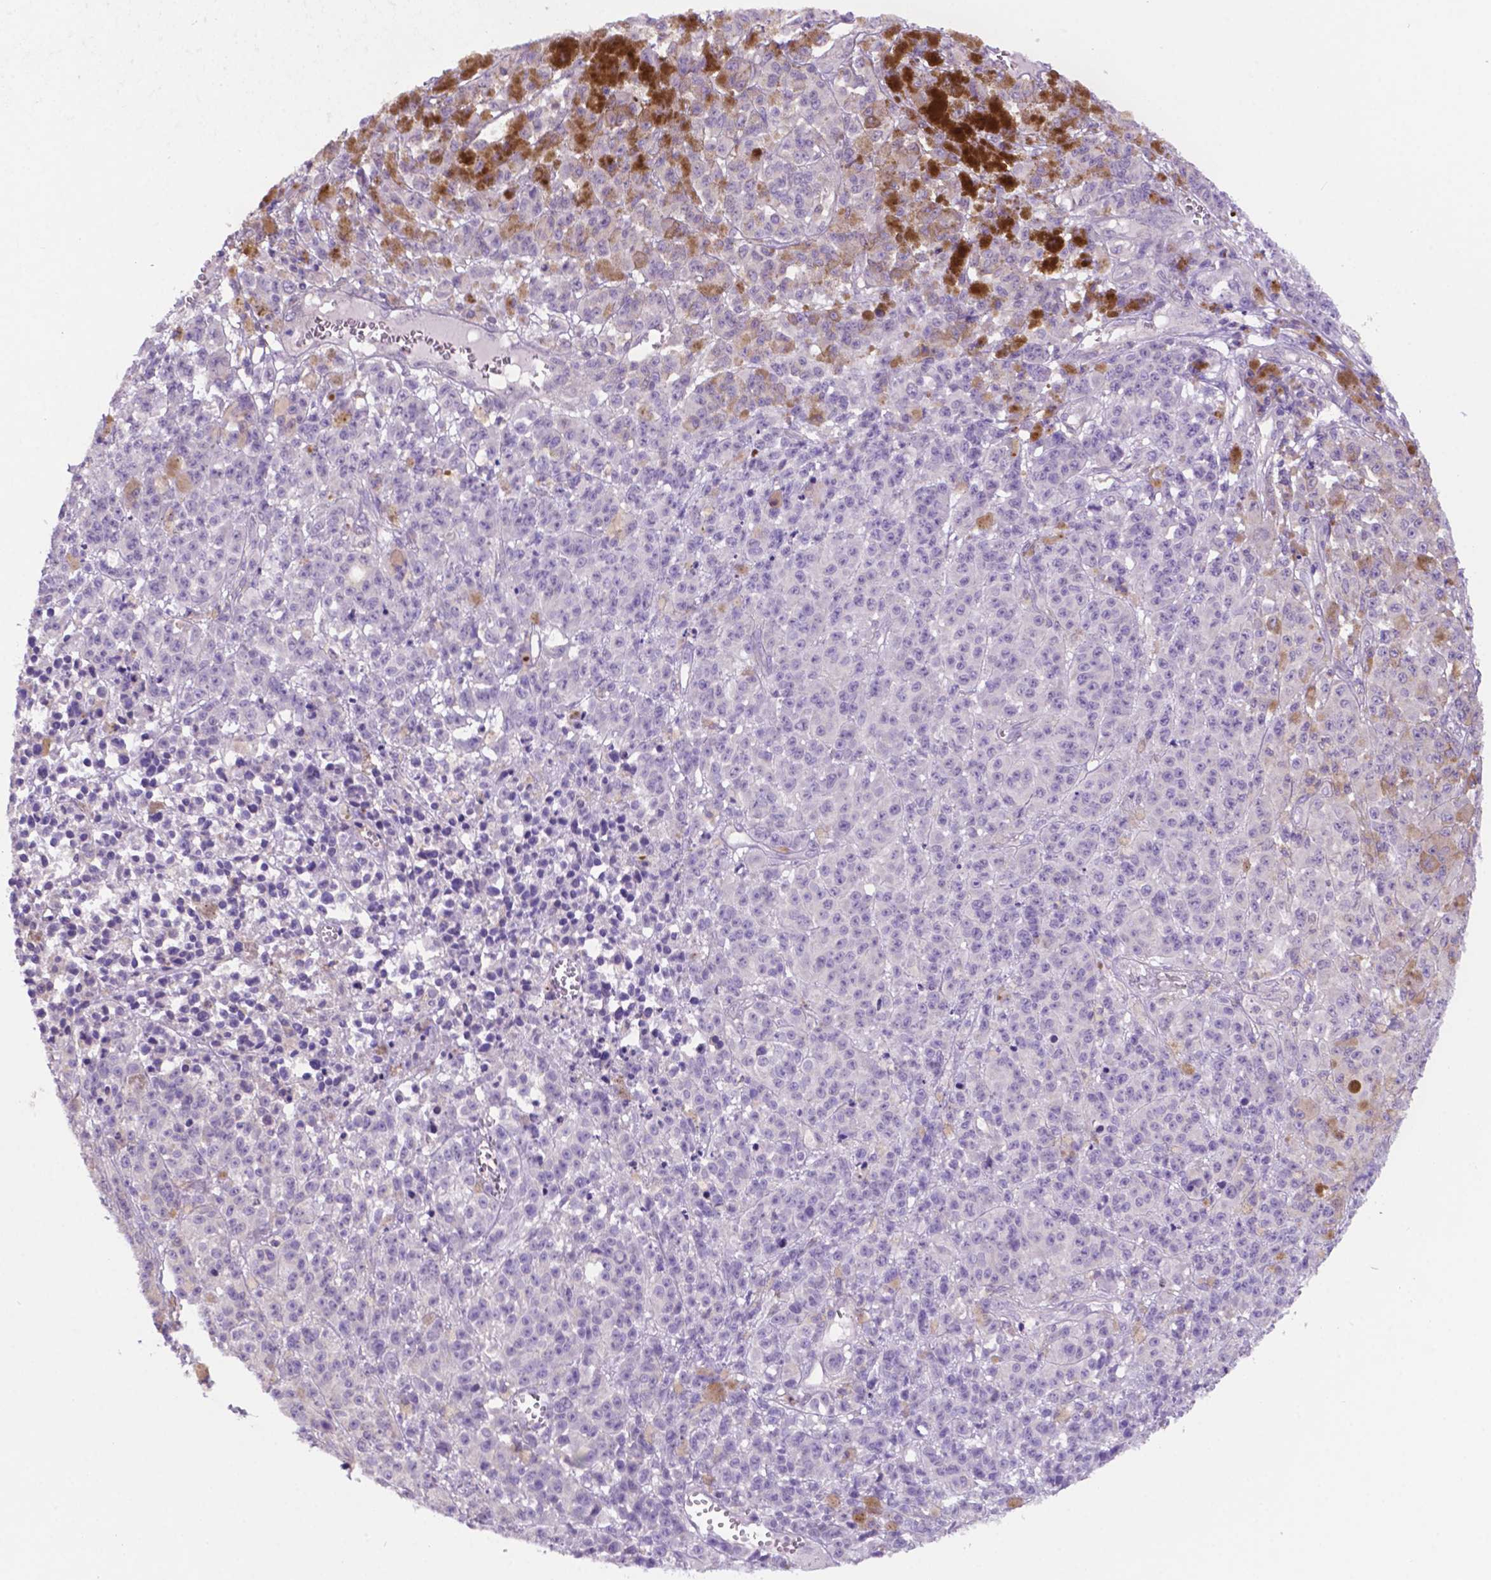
{"staining": {"intensity": "negative", "quantity": "none", "location": "none"}, "tissue": "melanoma", "cell_type": "Tumor cells", "image_type": "cancer", "snomed": [{"axis": "morphology", "description": "Malignant melanoma, NOS"}, {"axis": "topography", "description": "Skin"}], "caption": "This is an IHC histopathology image of human melanoma. There is no expression in tumor cells.", "gene": "PRPS2", "patient": {"sex": "female", "age": 58}}